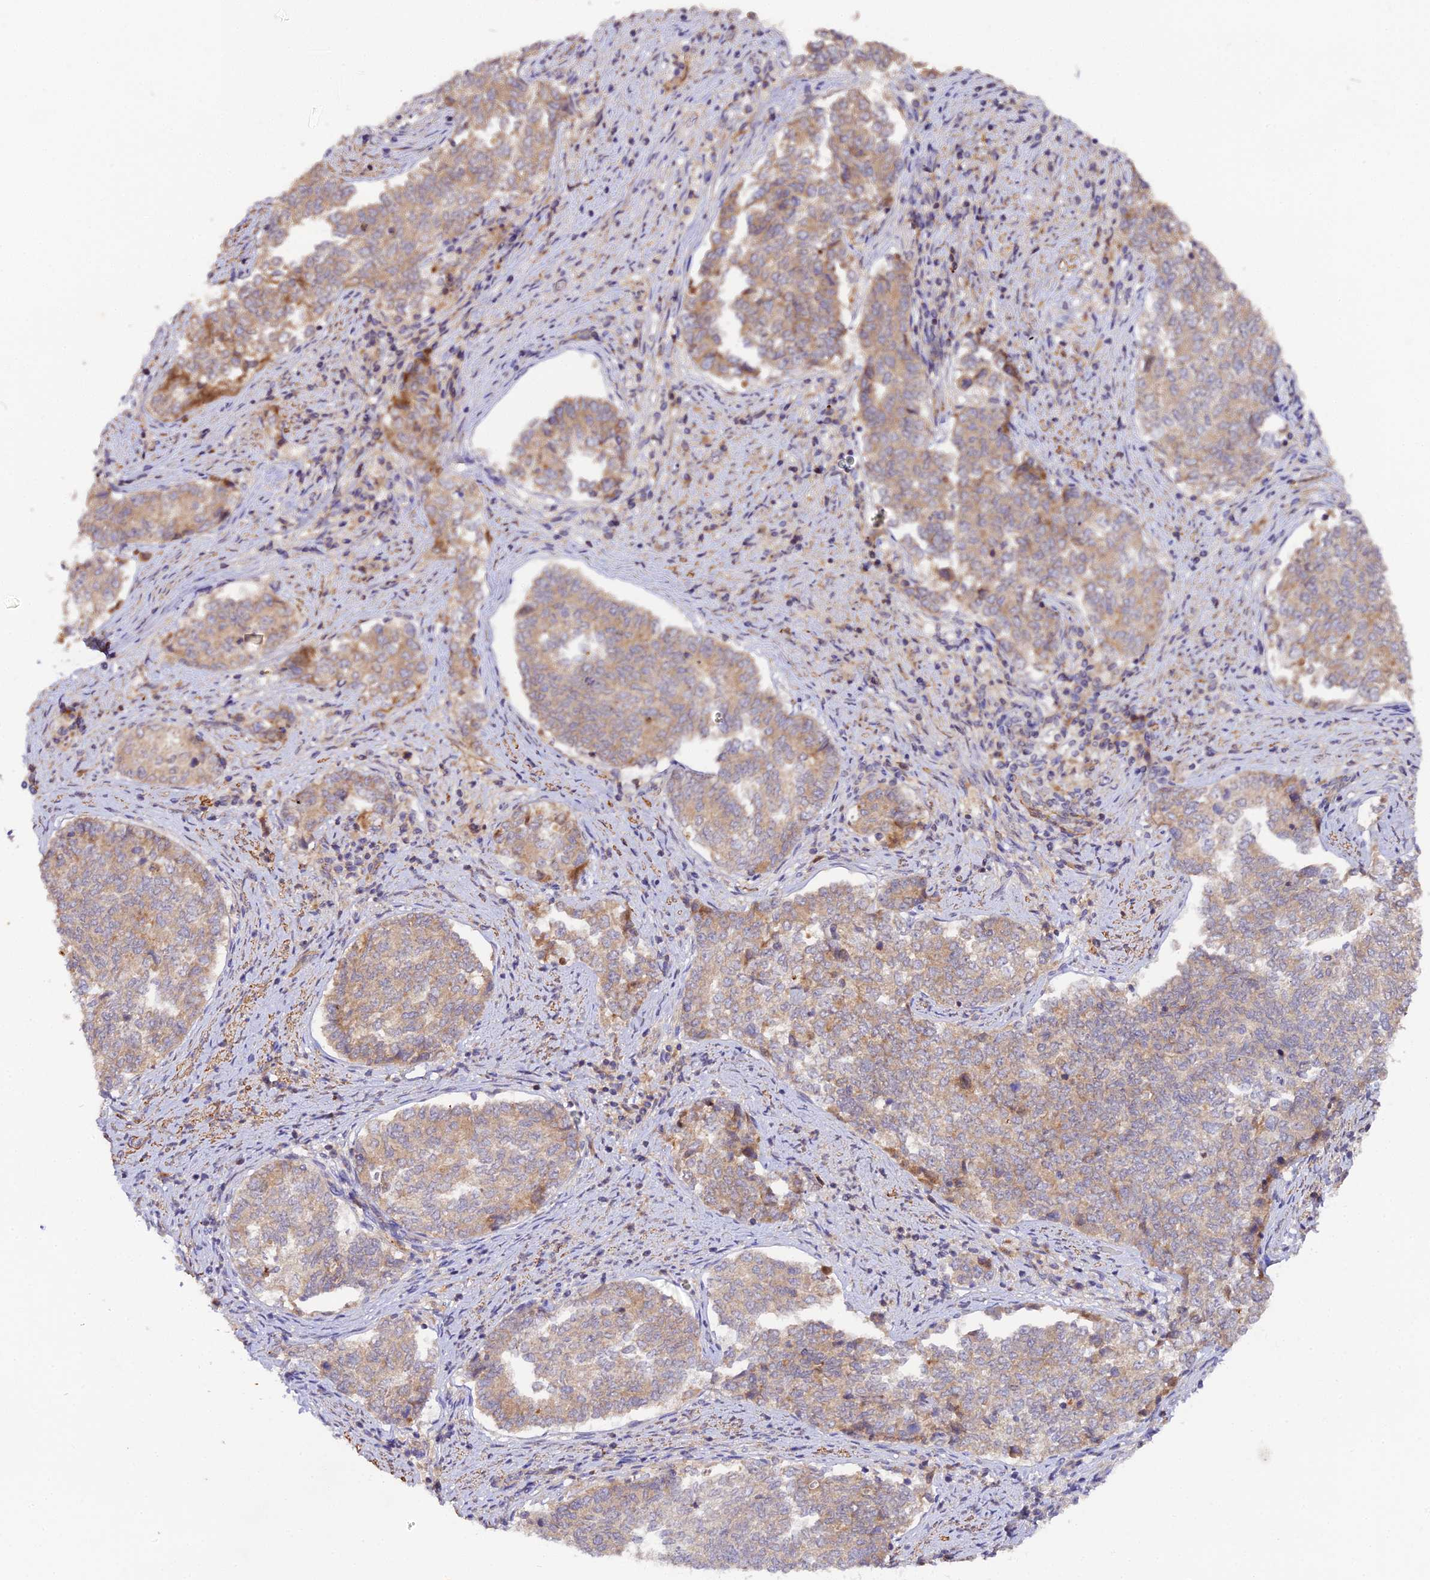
{"staining": {"intensity": "moderate", "quantity": "<25%", "location": "cytoplasmic/membranous"}, "tissue": "endometrial cancer", "cell_type": "Tumor cells", "image_type": "cancer", "snomed": [{"axis": "morphology", "description": "Adenocarcinoma, NOS"}, {"axis": "topography", "description": "Endometrium"}], "caption": "The image reveals a brown stain indicating the presence of a protein in the cytoplasmic/membranous of tumor cells in endometrial cancer.", "gene": "TRIM26", "patient": {"sex": "female", "age": 80}}